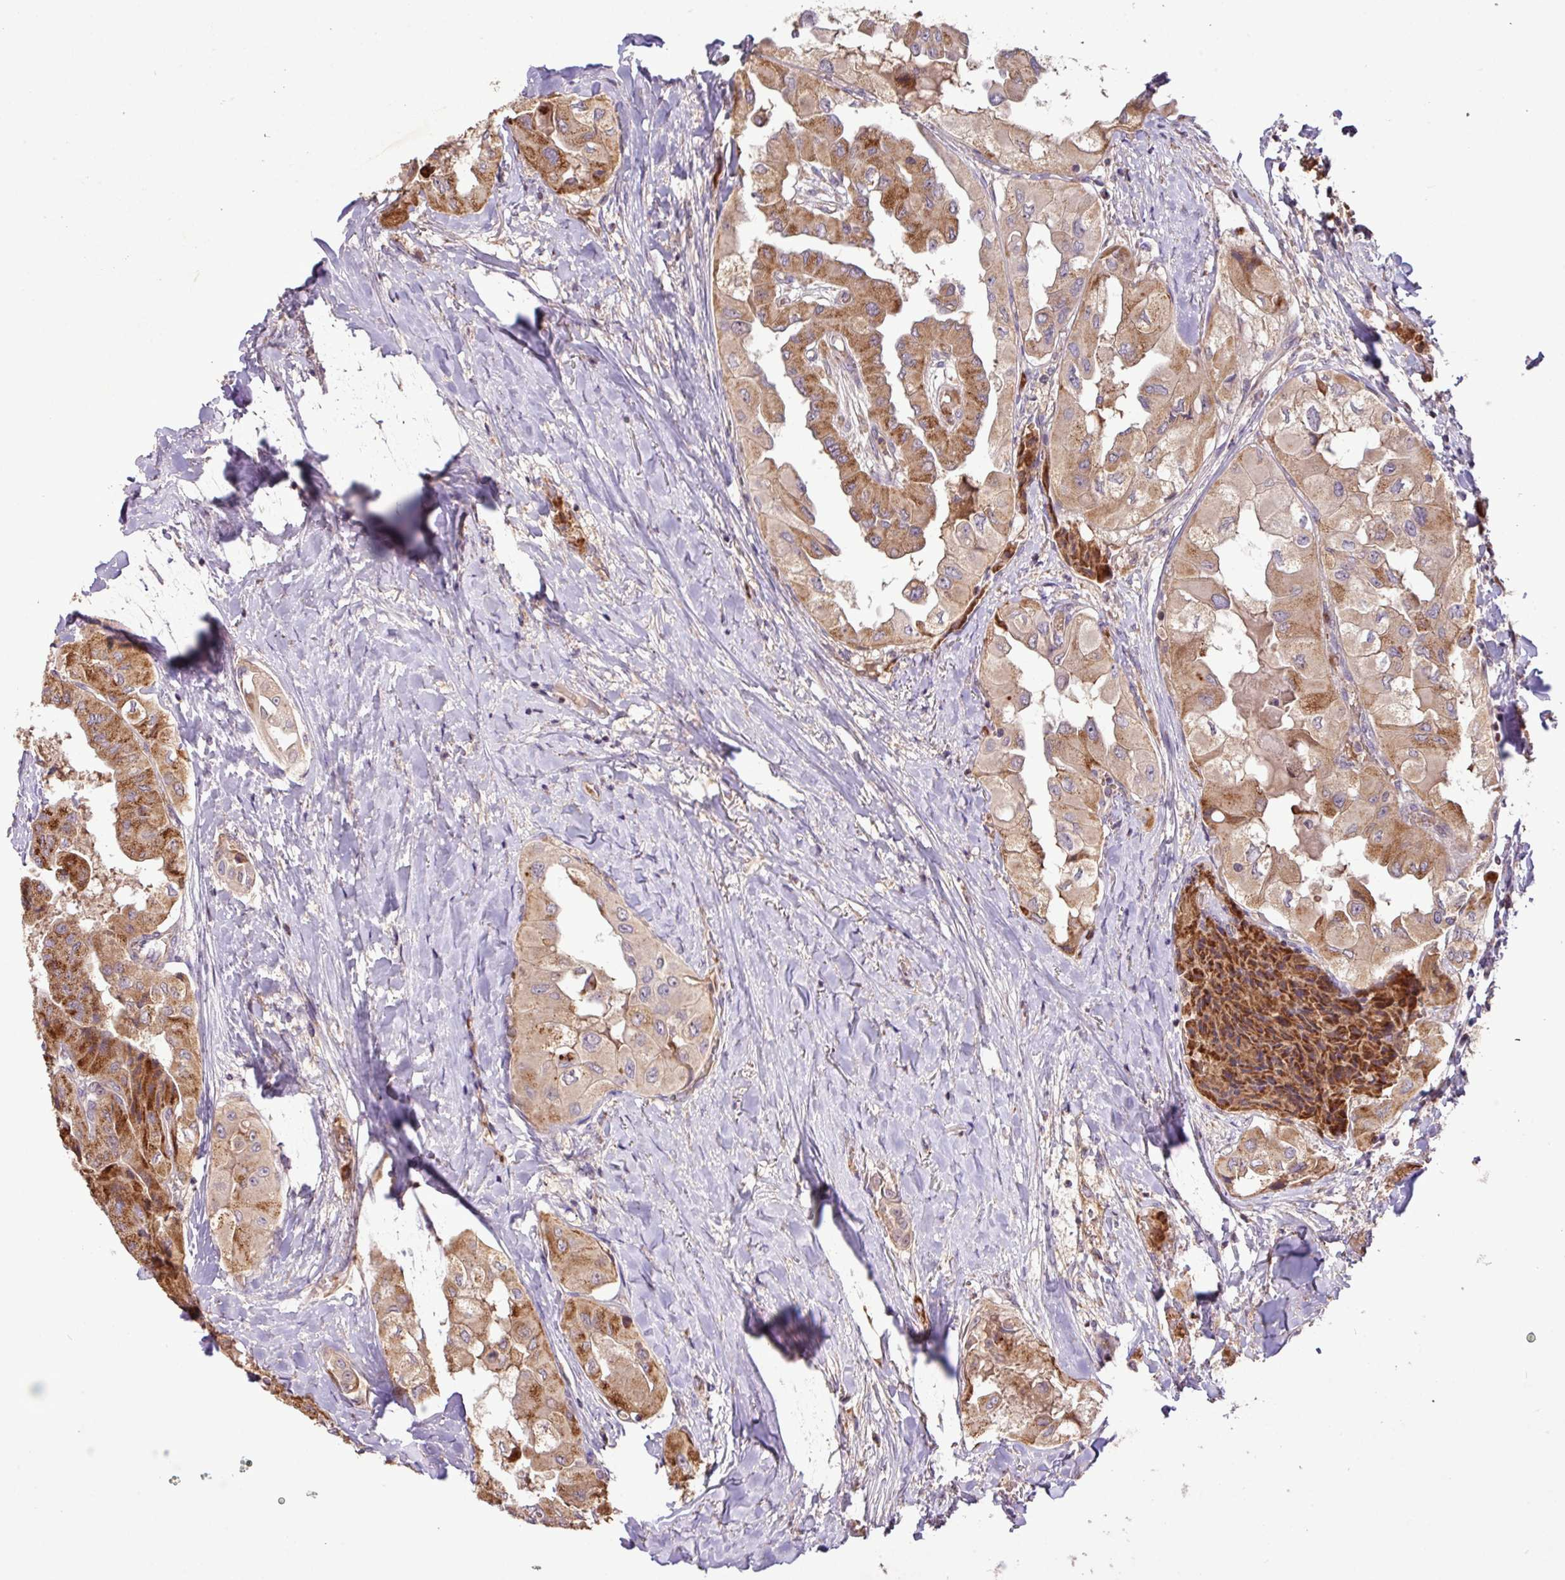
{"staining": {"intensity": "moderate", "quantity": ">75%", "location": "cytoplasmic/membranous"}, "tissue": "thyroid cancer", "cell_type": "Tumor cells", "image_type": "cancer", "snomed": [{"axis": "morphology", "description": "Normal tissue, NOS"}, {"axis": "morphology", "description": "Papillary adenocarcinoma, NOS"}, {"axis": "topography", "description": "Thyroid gland"}], "caption": "A medium amount of moderate cytoplasmic/membranous staining is identified in about >75% of tumor cells in papillary adenocarcinoma (thyroid) tissue. Ihc stains the protein of interest in brown and the nuclei are stained blue.", "gene": "YPEL3", "patient": {"sex": "female", "age": 59}}